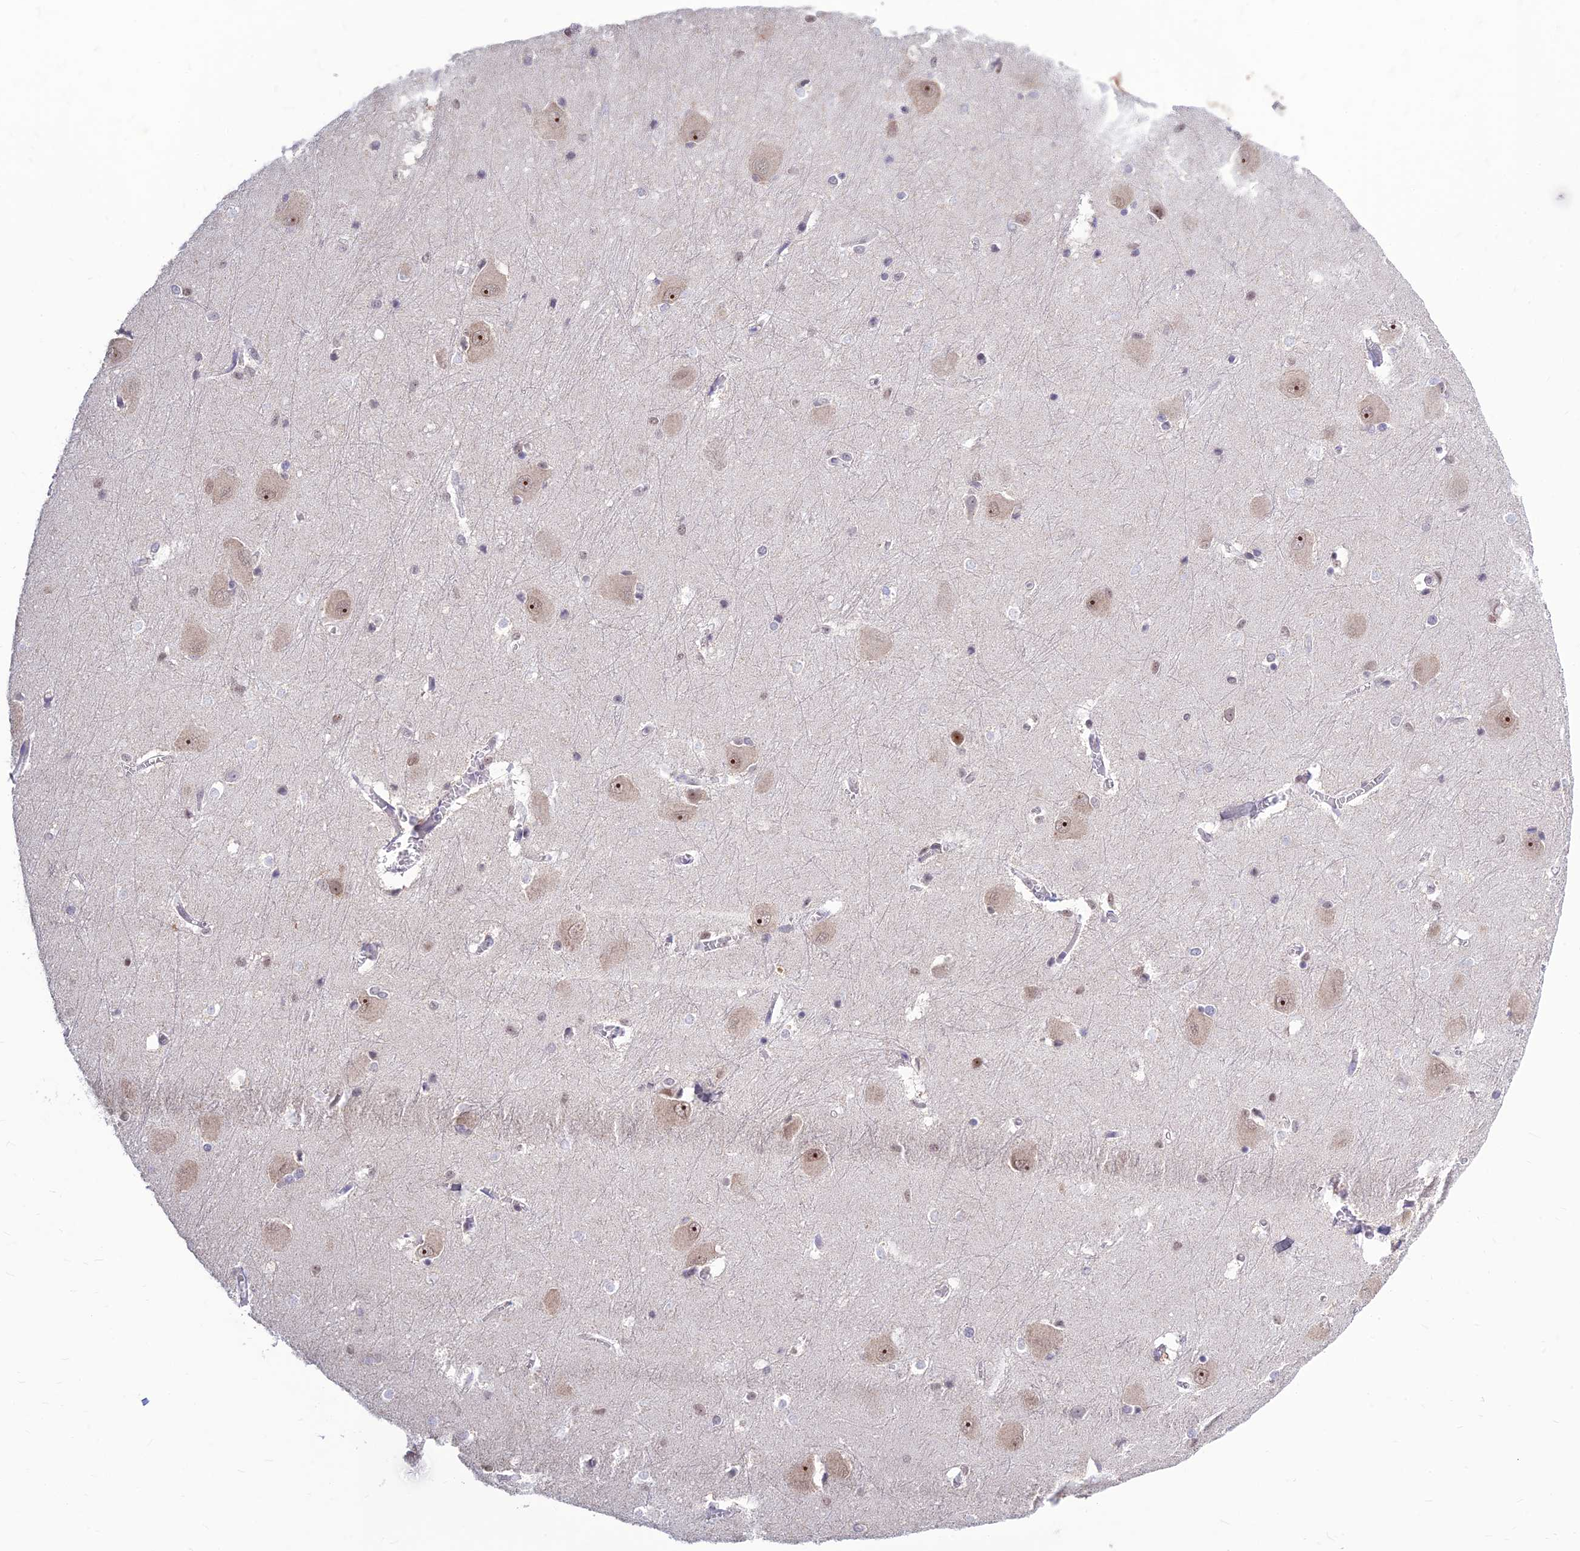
{"staining": {"intensity": "negative", "quantity": "none", "location": "none"}, "tissue": "caudate", "cell_type": "Glial cells", "image_type": "normal", "snomed": [{"axis": "morphology", "description": "Normal tissue, NOS"}, {"axis": "topography", "description": "Lateral ventricle wall"}], "caption": "IHC histopathology image of normal human caudate stained for a protein (brown), which reveals no expression in glial cells. (Brightfield microscopy of DAB immunohistochemistry at high magnification).", "gene": "POLR1G", "patient": {"sex": "male", "age": 37}}